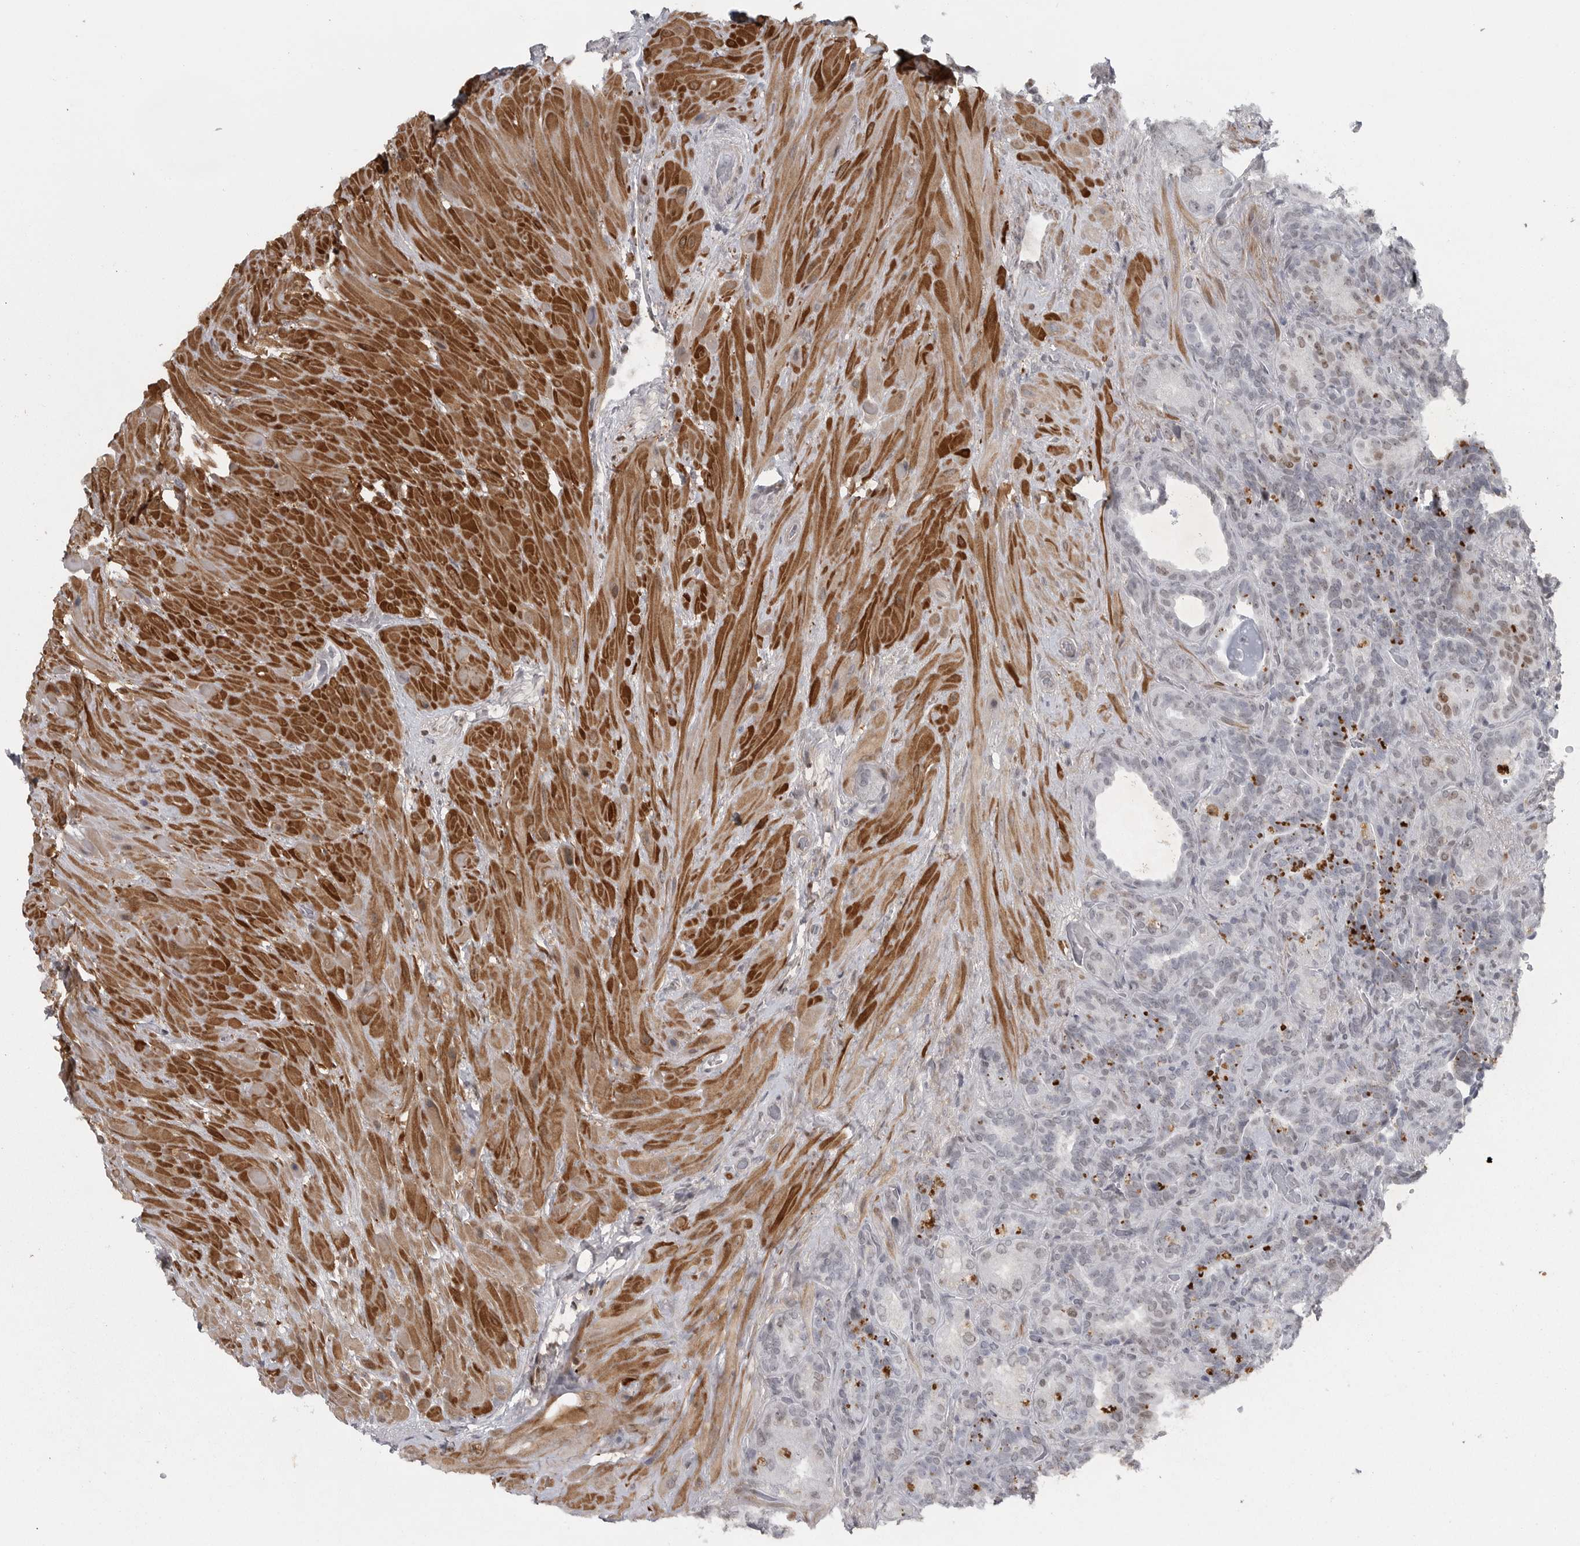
{"staining": {"intensity": "negative", "quantity": "none", "location": "none"}, "tissue": "seminal vesicle", "cell_type": "Glandular cells", "image_type": "normal", "snomed": [{"axis": "morphology", "description": "Normal tissue, NOS"}, {"axis": "topography", "description": "Prostate"}, {"axis": "topography", "description": "Seminal veicle"}], "caption": "High power microscopy histopathology image of an IHC micrograph of normal seminal vesicle, revealing no significant expression in glandular cells.", "gene": "HMGN3", "patient": {"sex": "male", "age": 67}}